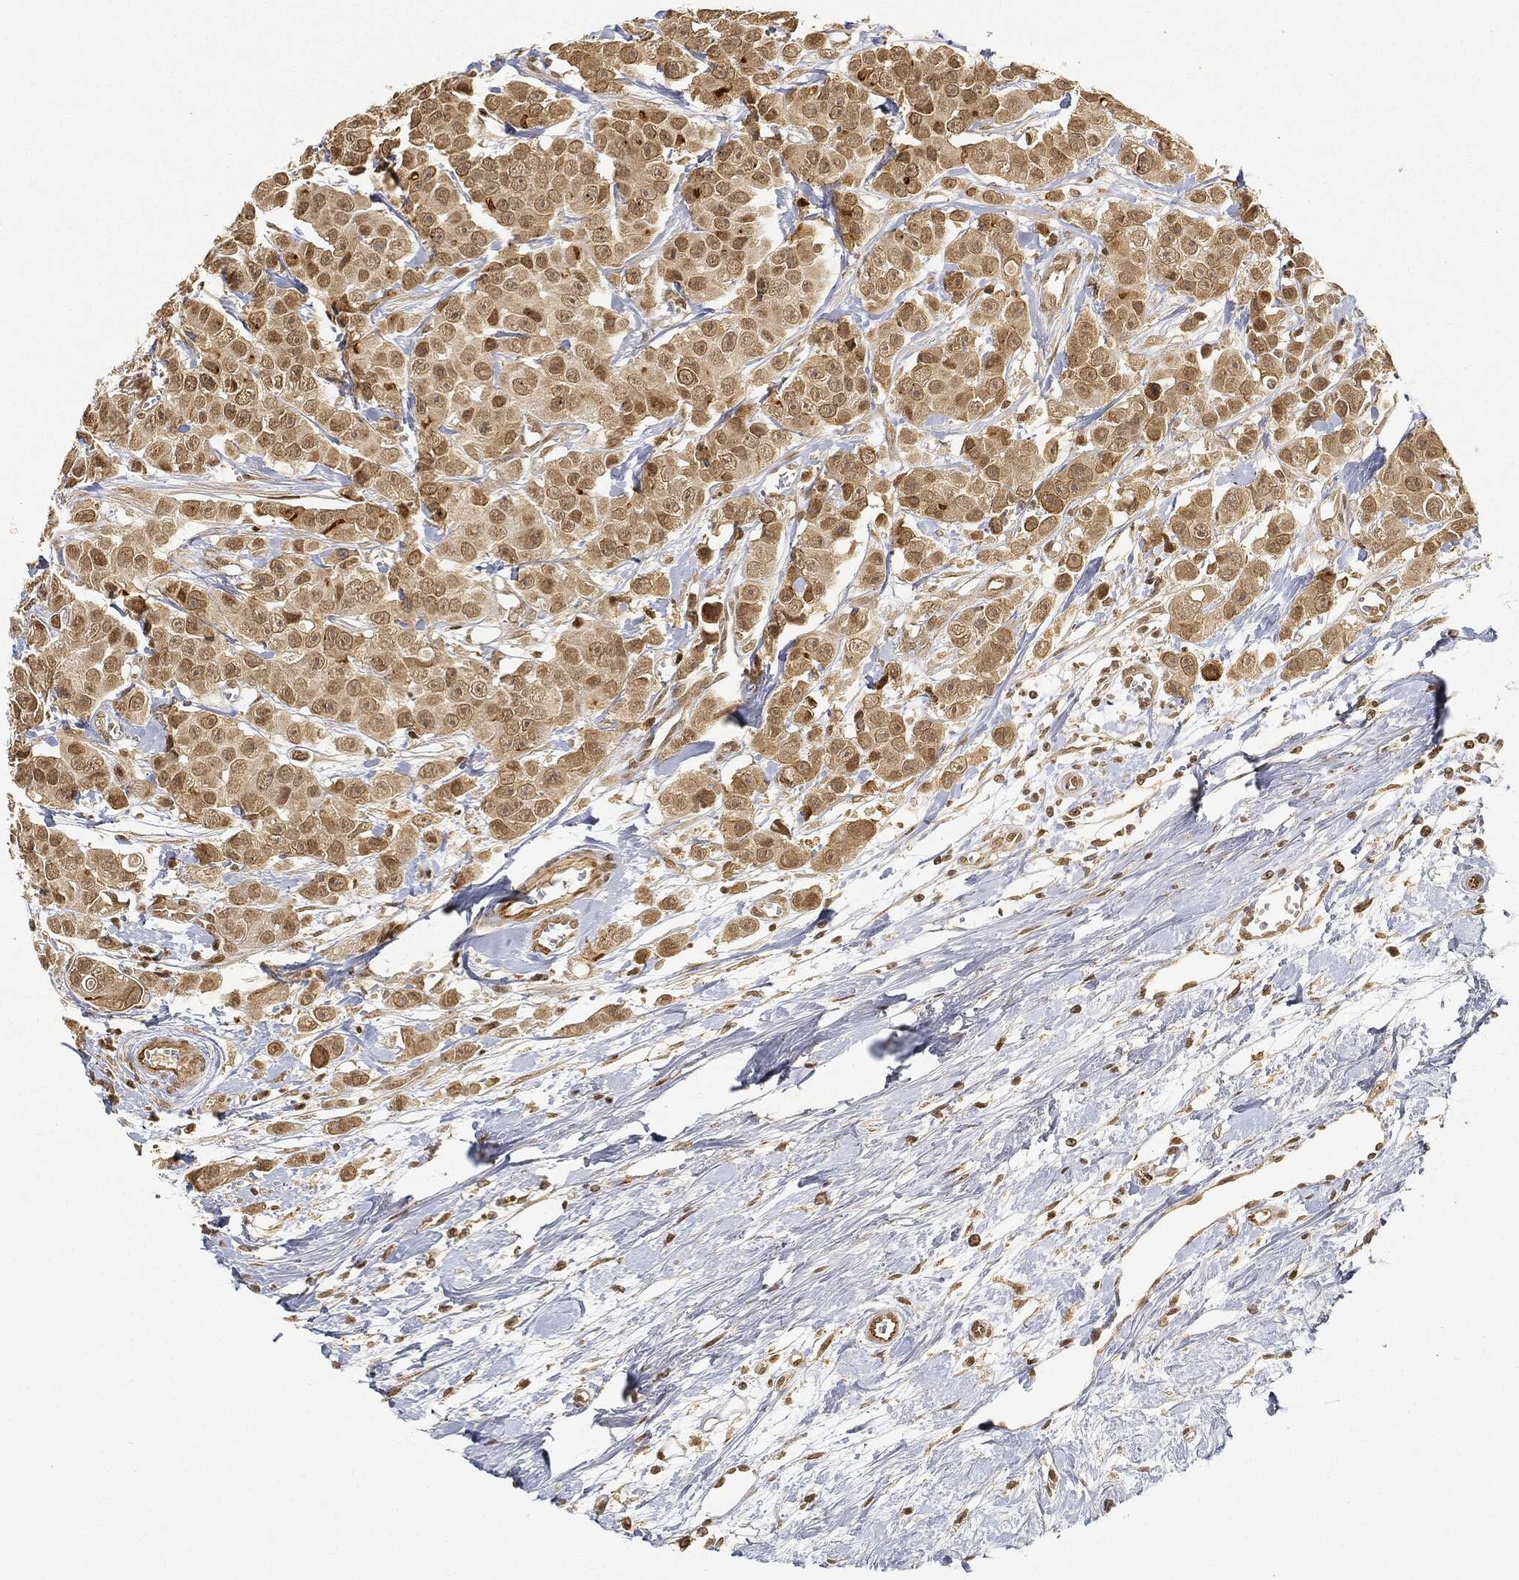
{"staining": {"intensity": "moderate", "quantity": "25%-75%", "location": "cytoplasmic/membranous,nuclear"}, "tissue": "breast cancer", "cell_type": "Tumor cells", "image_type": "cancer", "snomed": [{"axis": "morphology", "description": "Duct carcinoma"}, {"axis": "topography", "description": "Breast"}], "caption": "Immunohistochemical staining of breast invasive ductal carcinoma demonstrates medium levels of moderate cytoplasmic/membranous and nuclear protein expression in about 25%-75% of tumor cells.", "gene": "CIB1", "patient": {"sex": "female", "age": 35}}